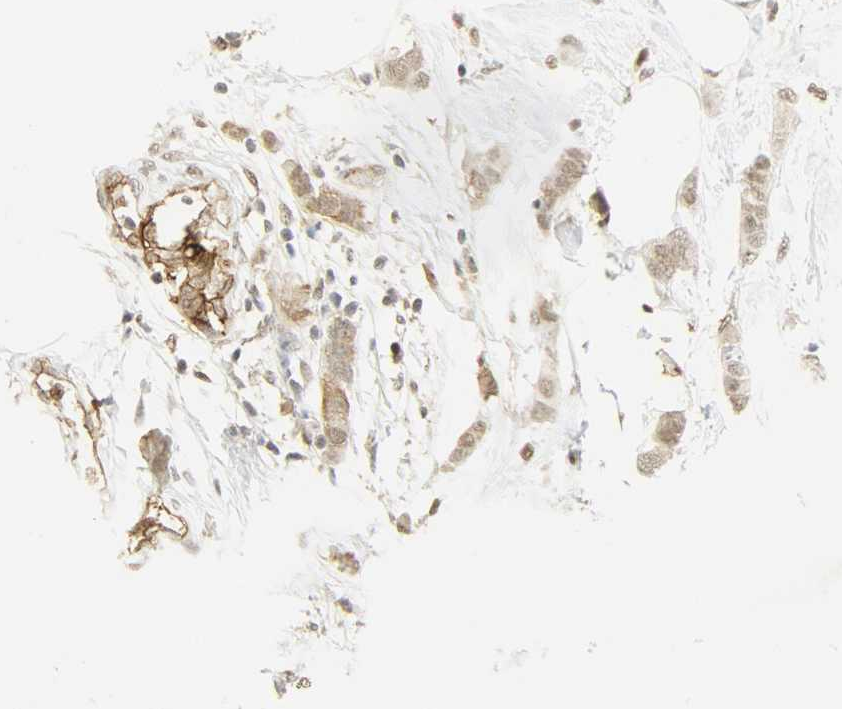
{"staining": {"intensity": "weak", "quantity": ">75%", "location": "nuclear"}, "tissue": "breast cancer", "cell_type": "Tumor cells", "image_type": "cancer", "snomed": [{"axis": "morphology", "description": "Normal tissue, NOS"}, {"axis": "morphology", "description": "Duct carcinoma"}, {"axis": "topography", "description": "Breast"}], "caption": "Protein analysis of intraductal carcinoma (breast) tissue reveals weak nuclear positivity in about >75% of tumor cells.", "gene": "NGFR", "patient": {"sex": "female", "age": 50}}